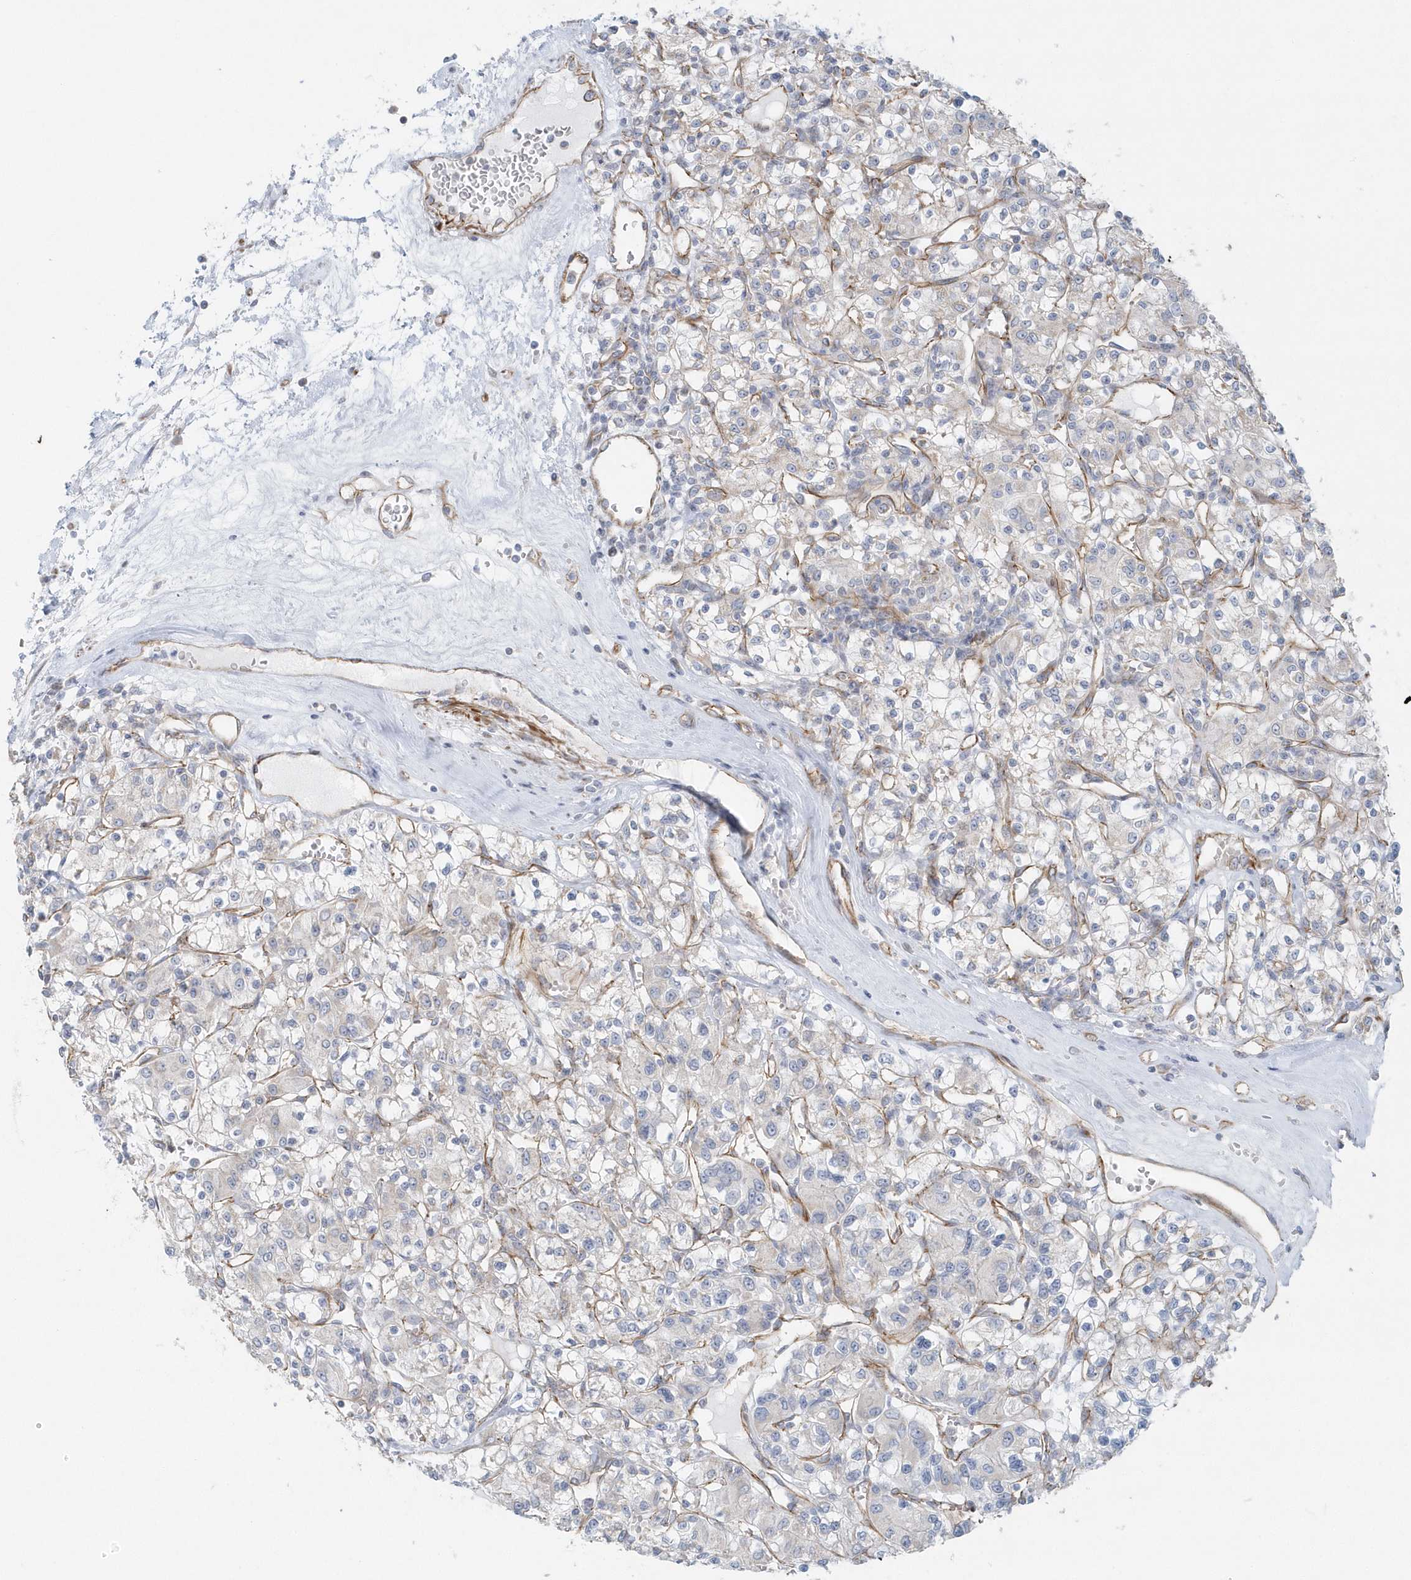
{"staining": {"intensity": "negative", "quantity": "none", "location": "none"}, "tissue": "renal cancer", "cell_type": "Tumor cells", "image_type": "cancer", "snomed": [{"axis": "morphology", "description": "Adenocarcinoma, NOS"}, {"axis": "topography", "description": "Kidney"}], "caption": "Human renal cancer stained for a protein using immunohistochemistry (IHC) reveals no expression in tumor cells.", "gene": "GPR152", "patient": {"sex": "female", "age": 59}}